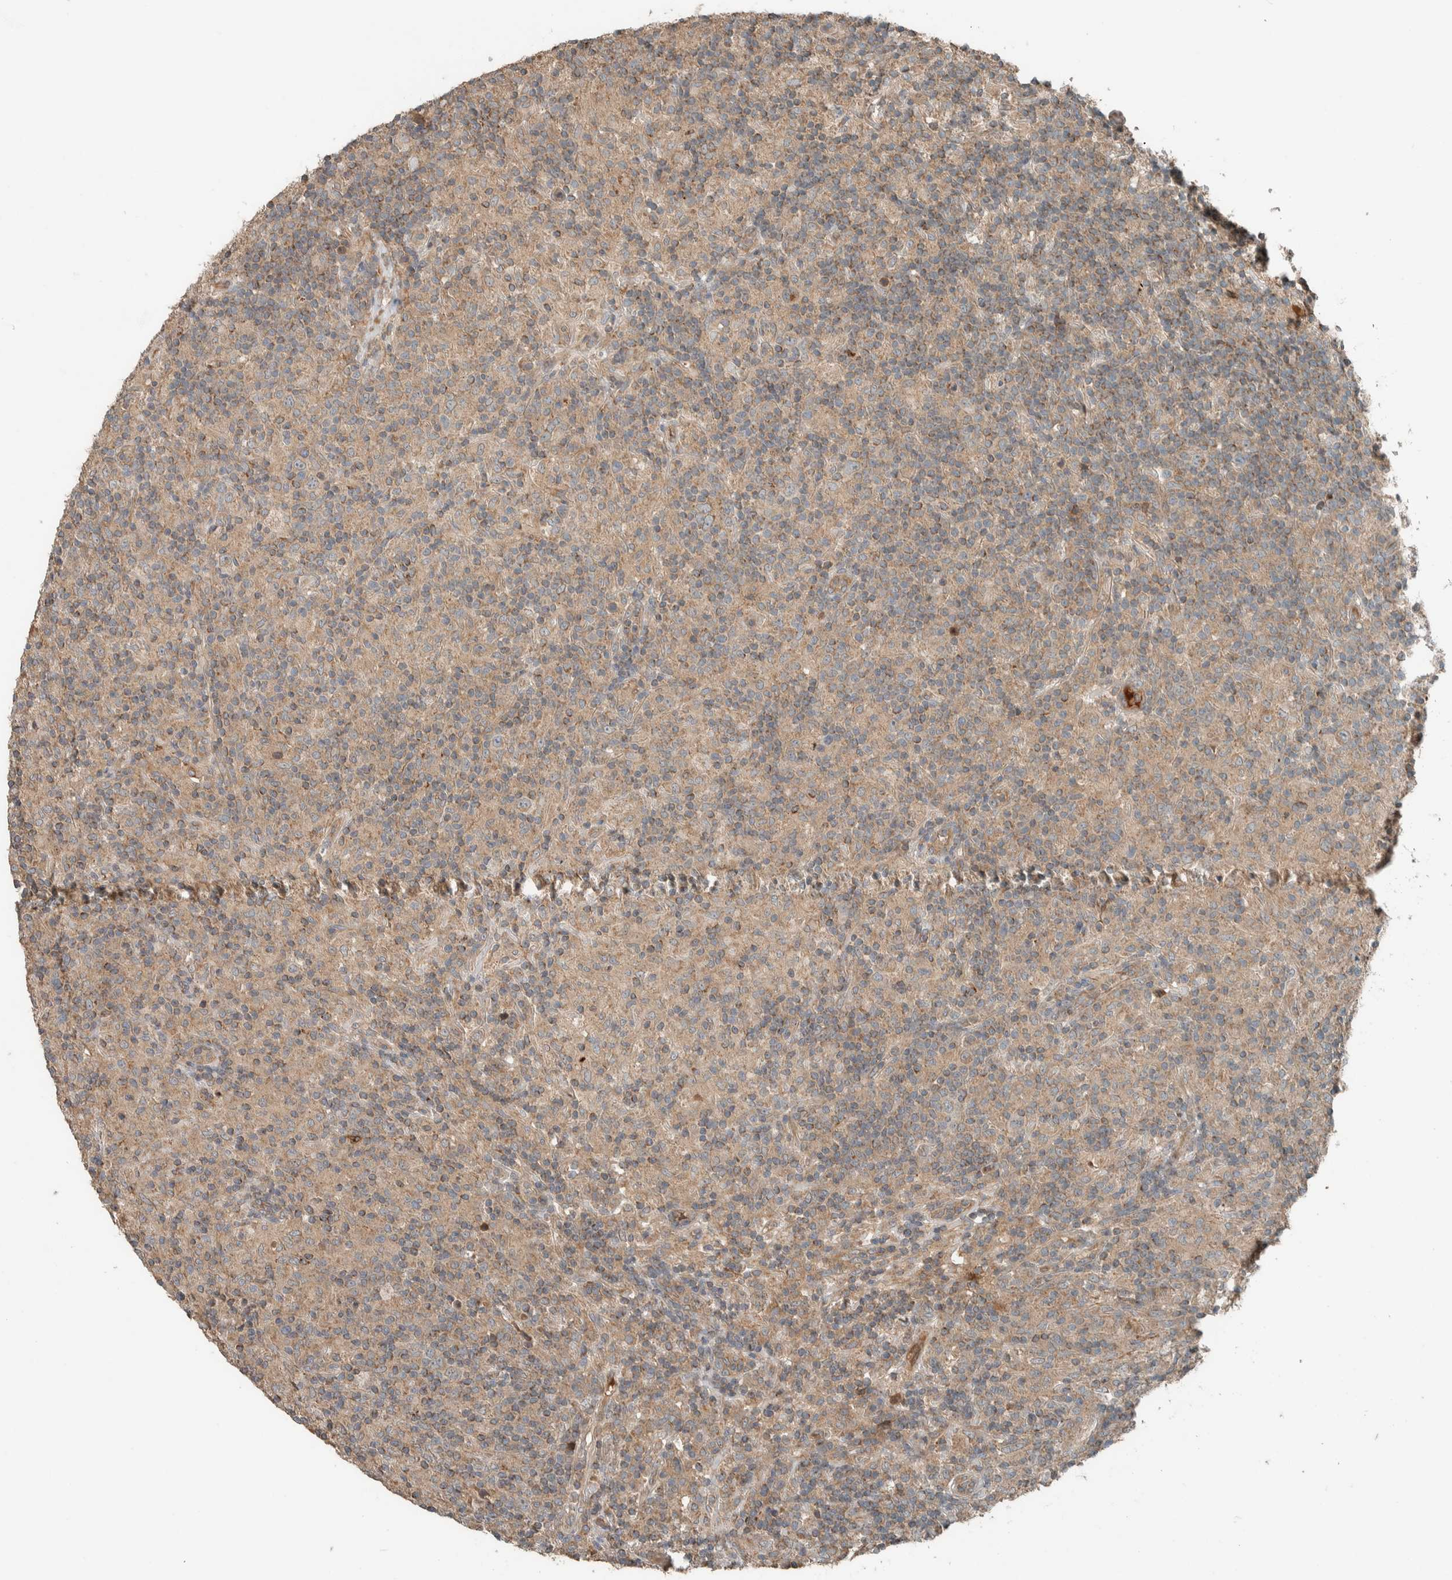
{"staining": {"intensity": "weak", "quantity": "<25%", "location": "cytoplasmic/membranous"}, "tissue": "lymphoma", "cell_type": "Tumor cells", "image_type": "cancer", "snomed": [{"axis": "morphology", "description": "Hodgkin's disease, NOS"}, {"axis": "topography", "description": "Lymph node"}], "caption": "Lymphoma was stained to show a protein in brown. There is no significant positivity in tumor cells.", "gene": "NBR1", "patient": {"sex": "male", "age": 70}}